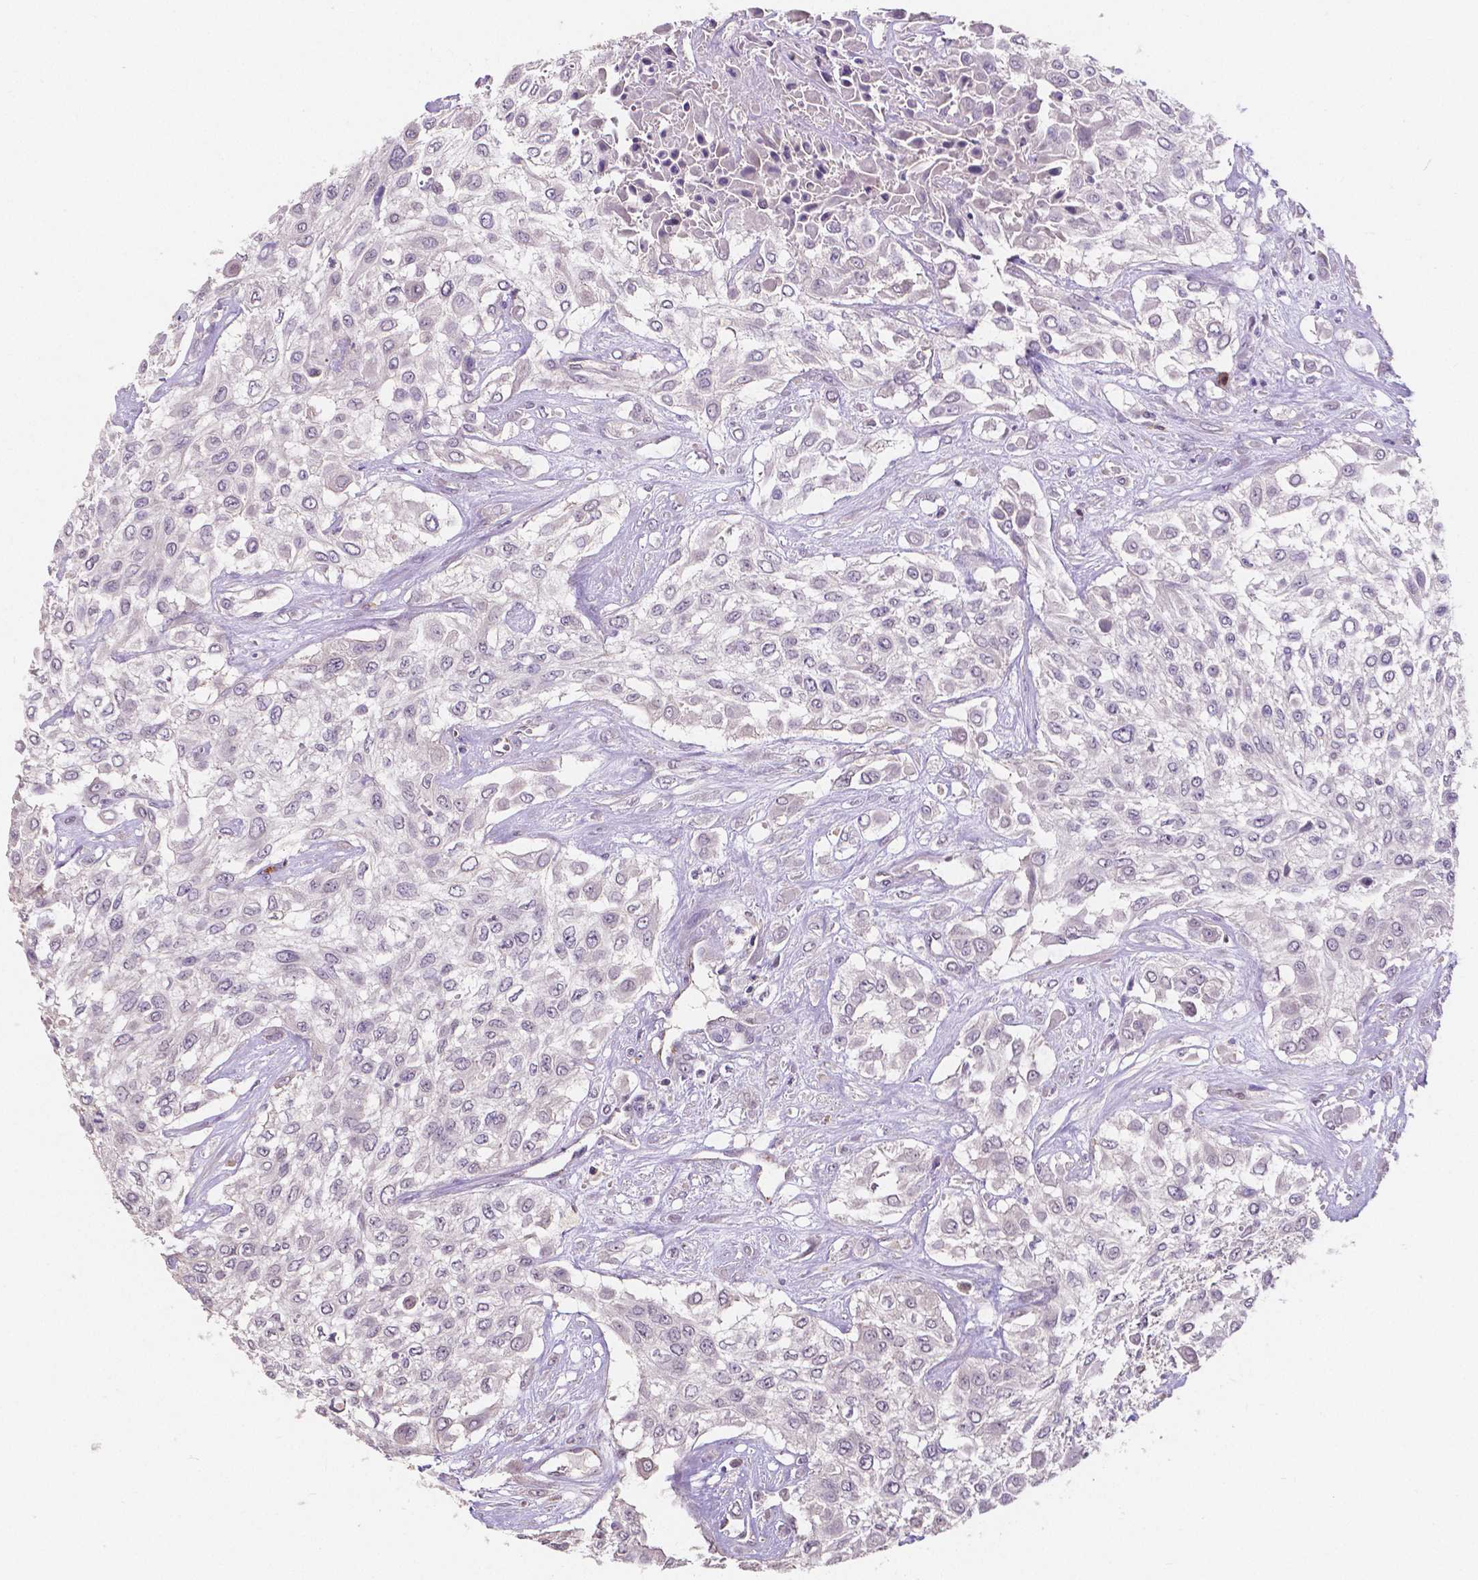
{"staining": {"intensity": "negative", "quantity": "none", "location": "none"}, "tissue": "urothelial cancer", "cell_type": "Tumor cells", "image_type": "cancer", "snomed": [{"axis": "morphology", "description": "Urothelial carcinoma, High grade"}, {"axis": "topography", "description": "Urinary bladder"}], "caption": "Immunohistochemistry micrograph of neoplastic tissue: human urothelial cancer stained with DAB displays no significant protein expression in tumor cells.", "gene": "ELAVL2", "patient": {"sex": "male", "age": 57}}